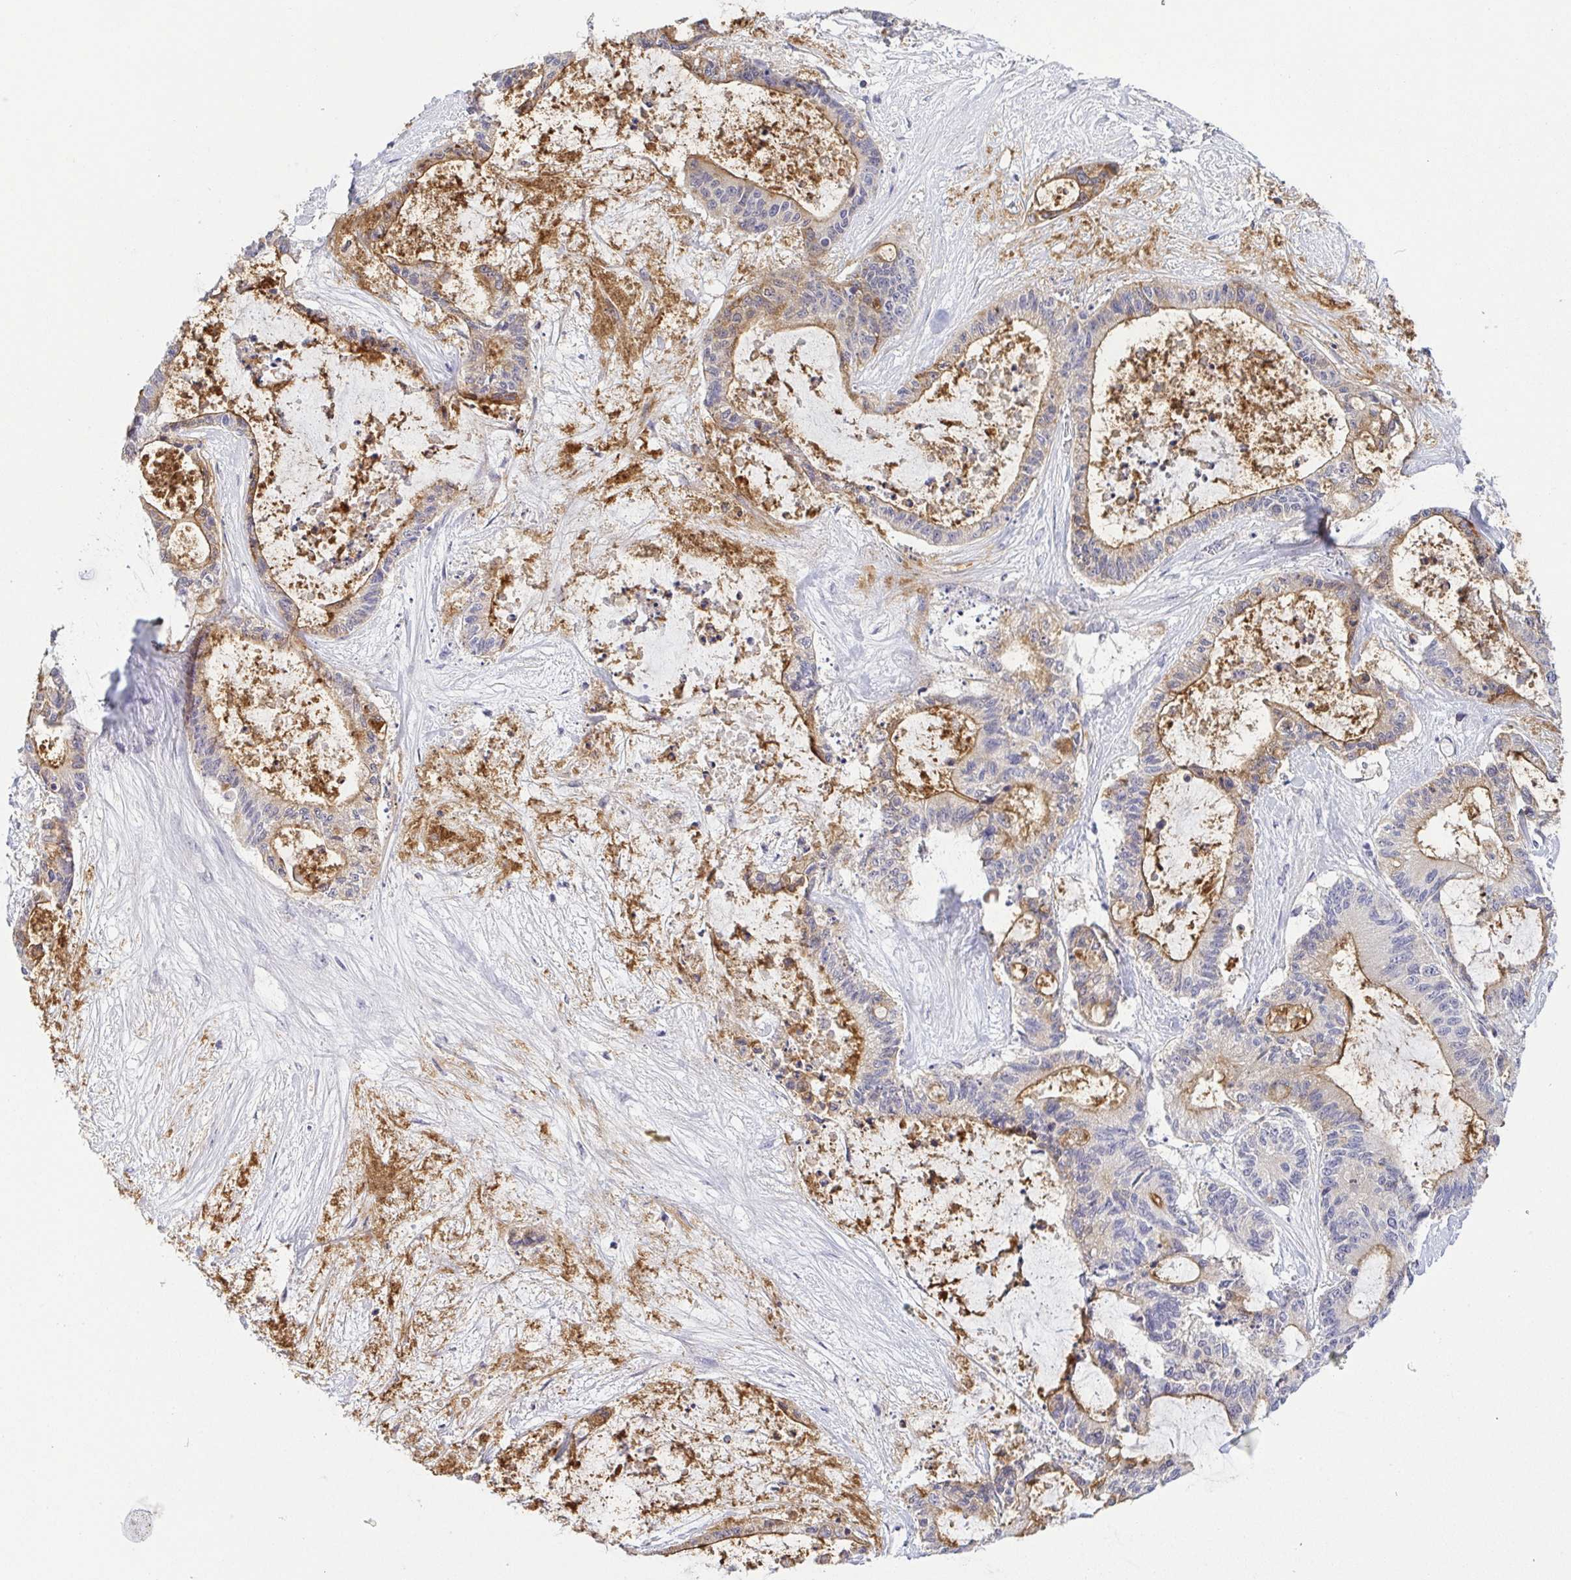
{"staining": {"intensity": "moderate", "quantity": "<25%", "location": "cytoplasmic/membranous"}, "tissue": "liver cancer", "cell_type": "Tumor cells", "image_type": "cancer", "snomed": [{"axis": "morphology", "description": "Normal tissue, NOS"}, {"axis": "morphology", "description": "Cholangiocarcinoma"}, {"axis": "topography", "description": "Liver"}, {"axis": "topography", "description": "Peripheral nerve tissue"}], "caption": "An image showing moderate cytoplasmic/membranous expression in about <25% of tumor cells in liver cancer, as visualized by brown immunohistochemical staining.", "gene": "BCL2L1", "patient": {"sex": "female", "age": 73}}